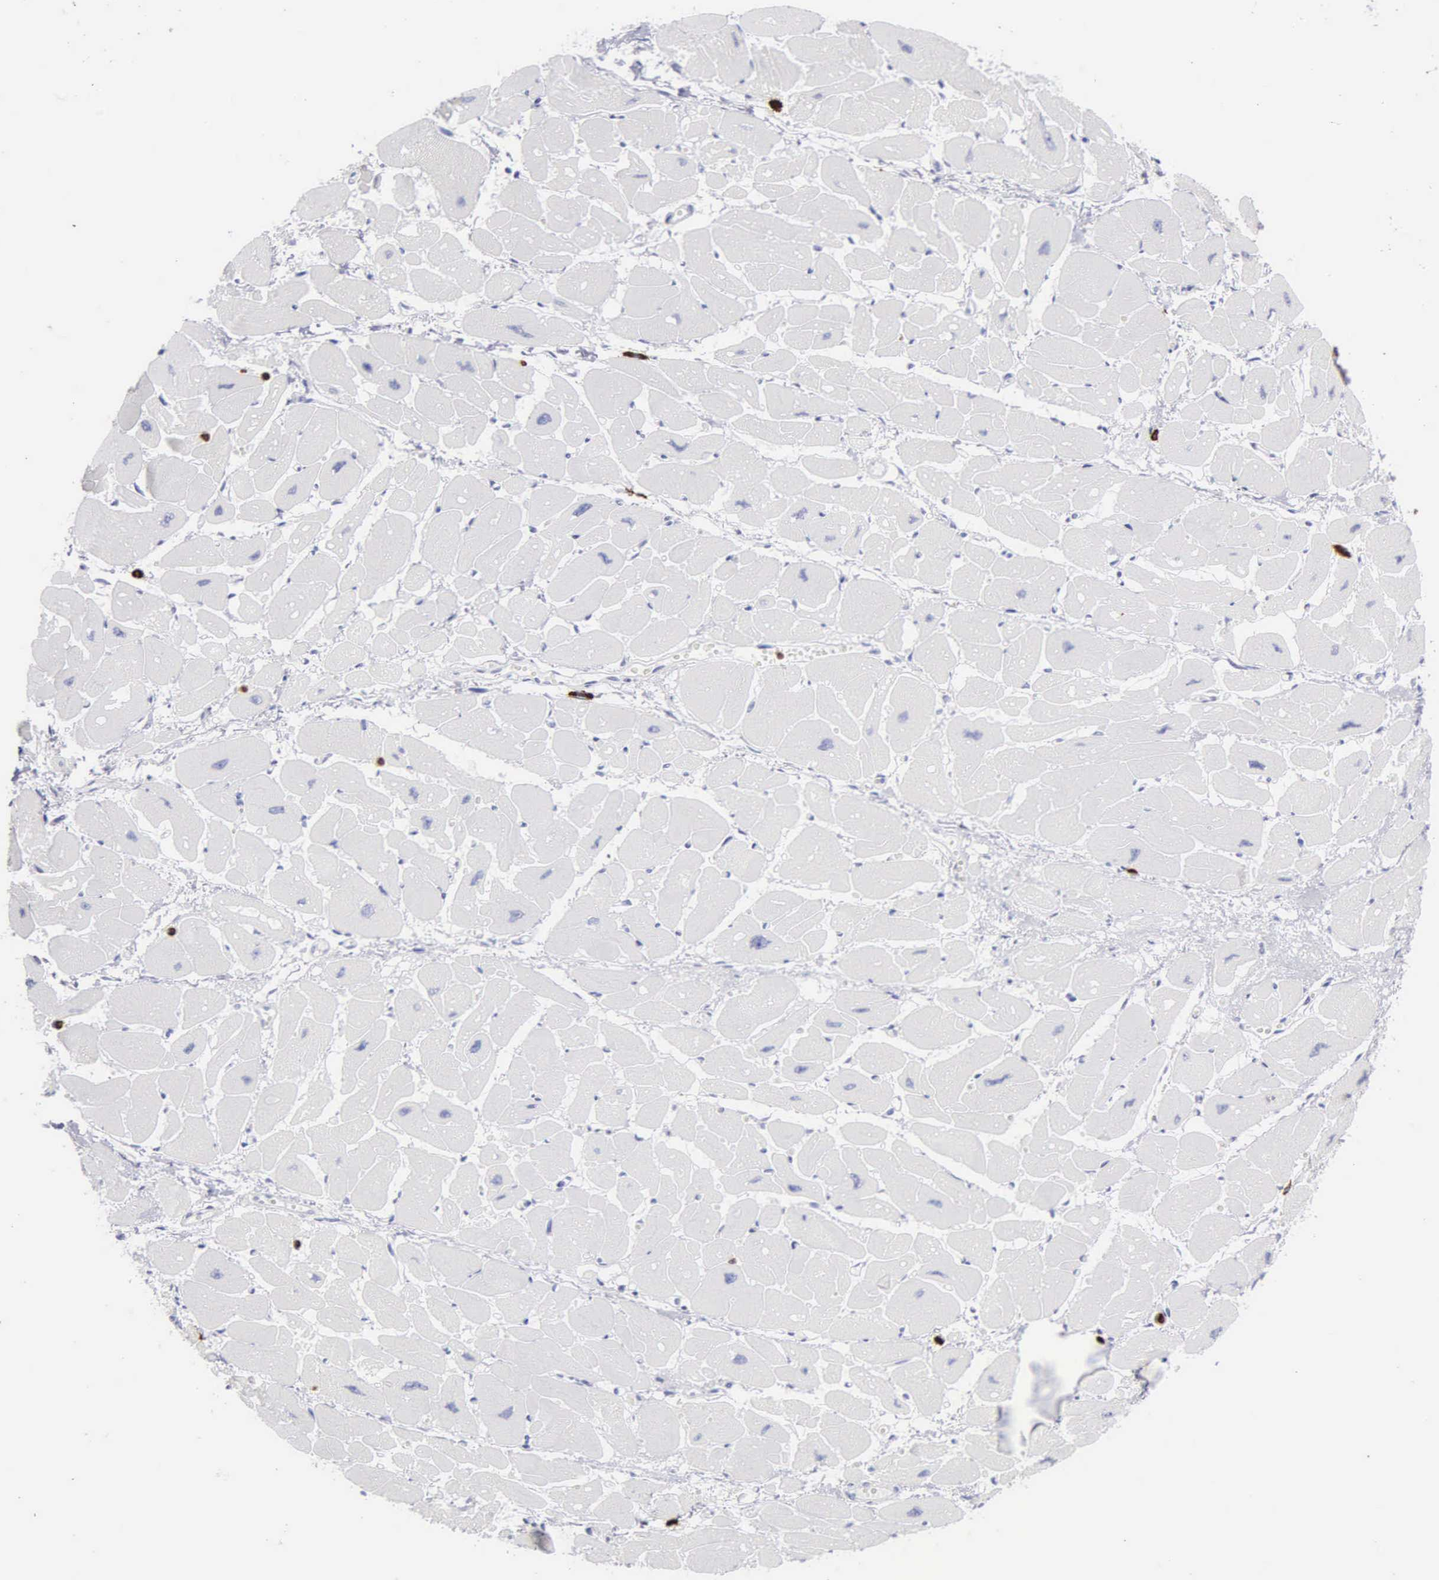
{"staining": {"intensity": "negative", "quantity": "none", "location": "none"}, "tissue": "heart muscle", "cell_type": "Cardiomyocytes", "image_type": "normal", "snomed": [{"axis": "morphology", "description": "Normal tissue, NOS"}, {"axis": "topography", "description": "Heart"}], "caption": "The micrograph reveals no significant staining in cardiomyocytes of heart muscle. (Stains: DAB (3,3'-diaminobenzidine) immunohistochemistry (IHC) with hematoxylin counter stain, Microscopy: brightfield microscopy at high magnification).", "gene": "CTSG", "patient": {"sex": "female", "age": 54}}